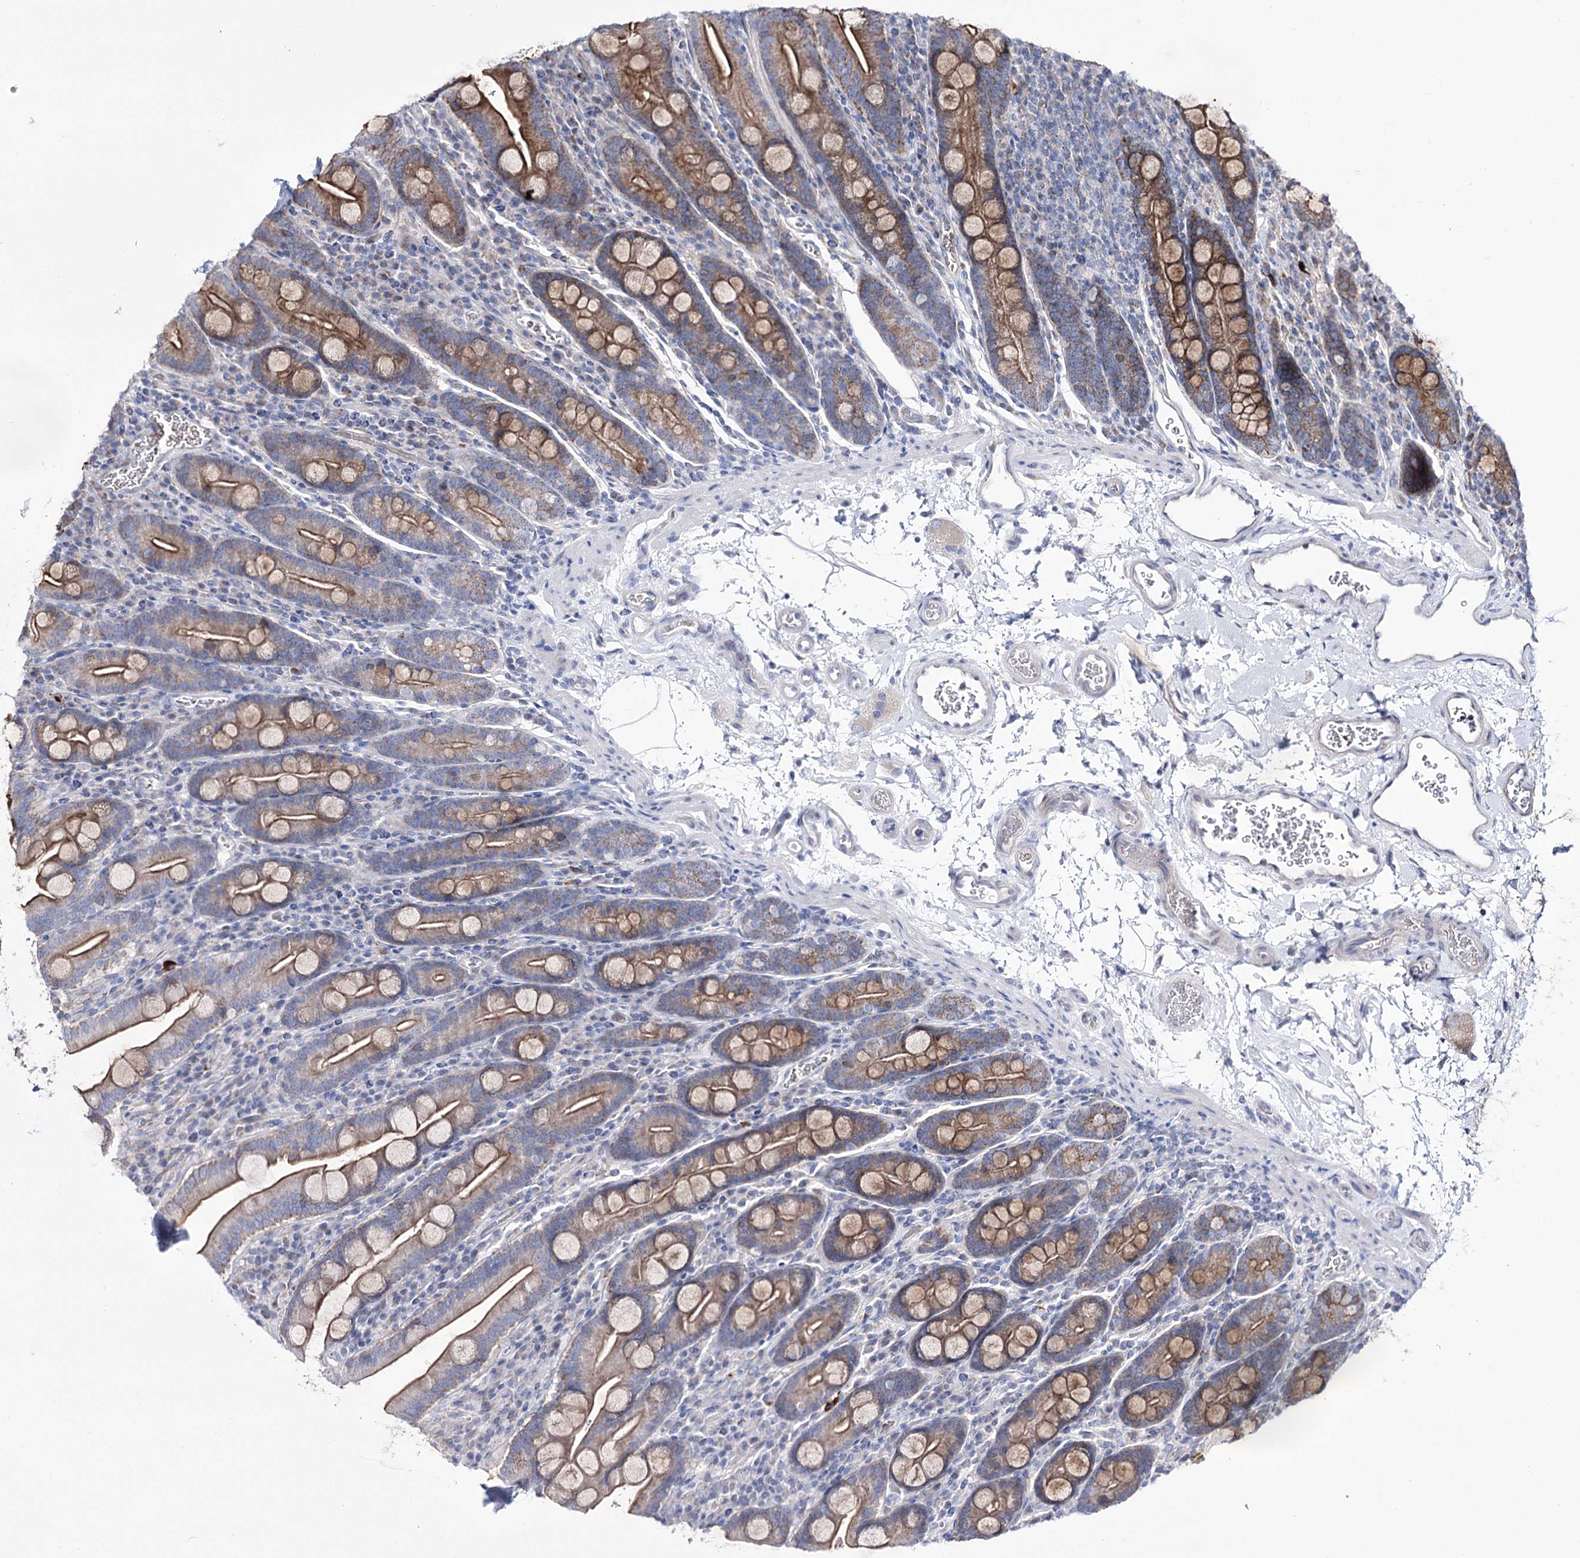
{"staining": {"intensity": "moderate", "quantity": "25%-75%", "location": "cytoplasmic/membranous"}, "tissue": "duodenum", "cell_type": "Glandular cells", "image_type": "normal", "snomed": [{"axis": "morphology", "description": "Normal tissue, NOS"}, {"axis": "topography", "description": "Duodenum"}], "caption": "IHC staining of unremarkable duodenum, which demonstrates medium levels of moderate cytoplasmic/membranous staining in approximately 25%-75% of glandular cells indicating moderate cytoplasmic/membranous protein staining. The staining was performed using DAB (3,3'-diaminobenzidine) (brown) for protein detection and nuclei were counterstained in hematoxylin (blue).", "gene": "OSBPL5", "patient": {"sex": "male", "age": 35}}